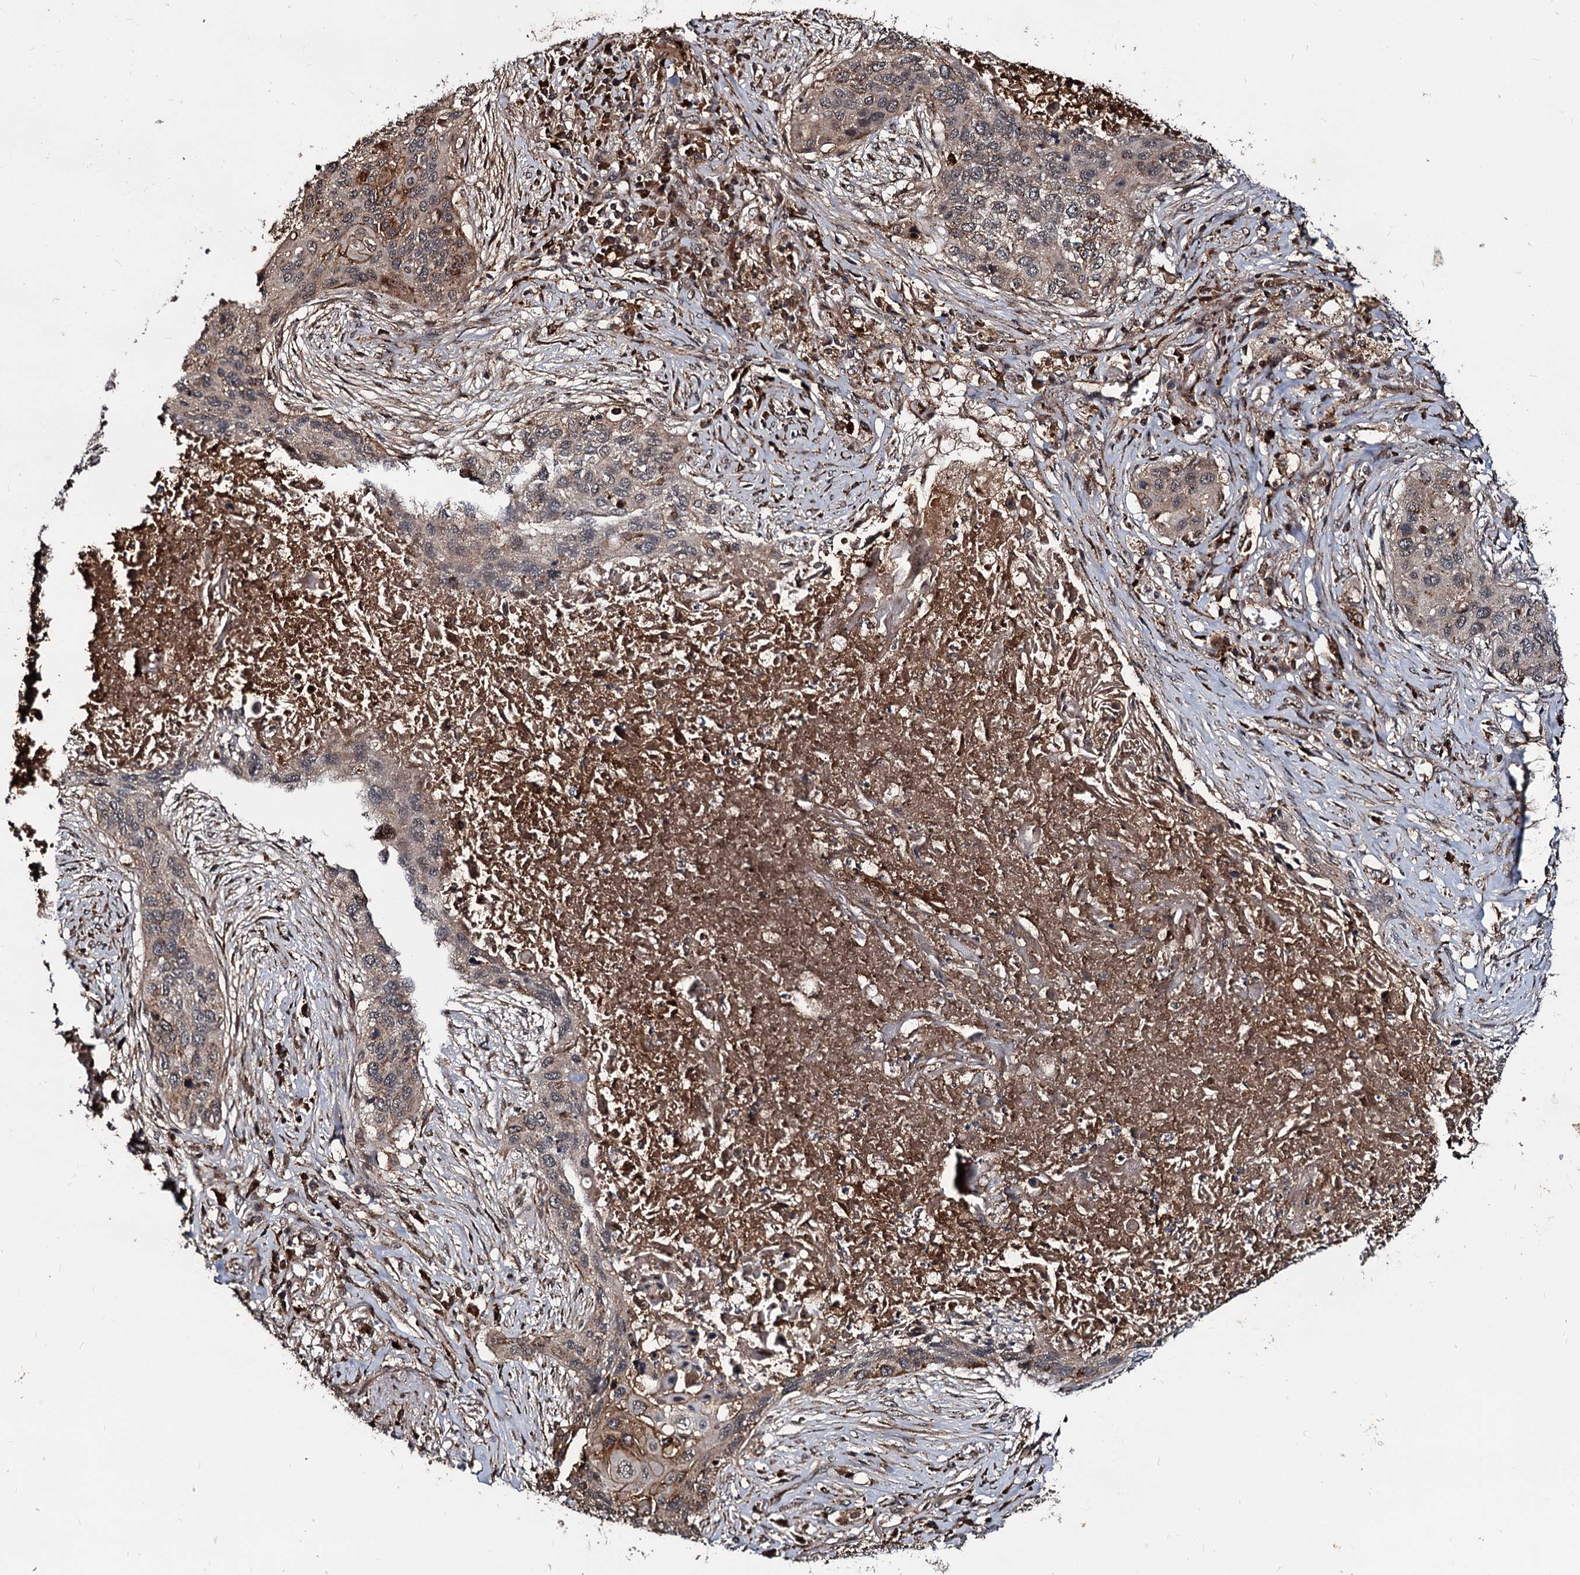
{"staining": {"intensity": "moderate", "quantity": "25%-75%", "location": "cytoplasmic/membranous"}, "tissue": "lung cancer", "cell_type": "Tumor cells", "image_type": "cancer", "snomed": [{"axis": "morphology", "description": "Squamous cell carcinoma, NOS"}, {"axis": "topography", "description": "Lung"}], "caption": "Moderate cytoplasmic/membranous protein staining is identified in about 25%-75% of tumor cells in lung cancer.", "gene": "CEP192", "patient": {"sex": "female", "age": 63}}